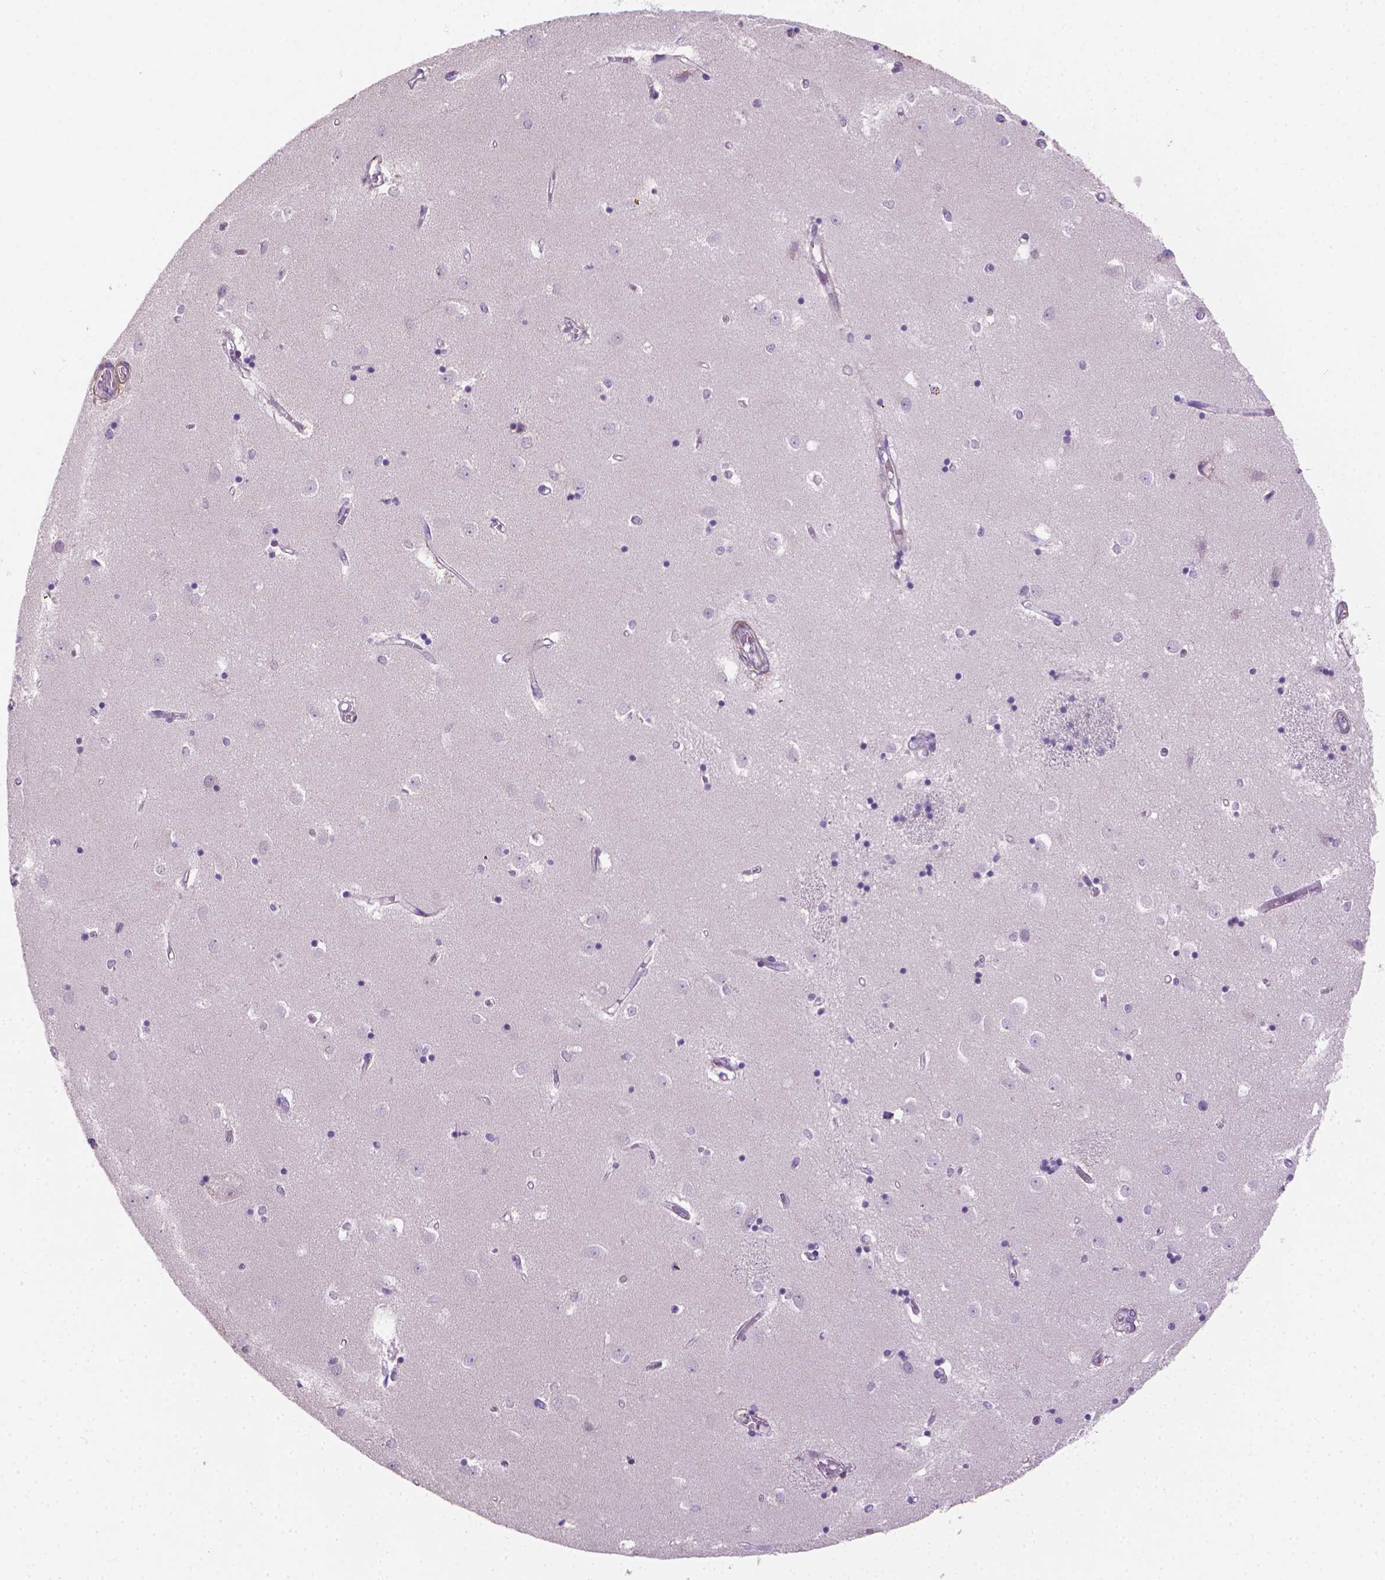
{"staining": {"intensity": "negative", "quantity": "none", "location": "none"}, "tissue": "caudate", "cell_type": "Glial cells", "image_type": "normal", "snomed": [{"axis": "morphology", "description": "Normal tissue, NOS"}, {"axis": "topography", "description": "Lateral ventricle wall"}], "caption": "DAB (3,3'-diaminobenzidine) immunohistochemical staining of normal human caudate shows no significant expression in glial cells.", "gene": "GSDMA", "patient": {"sex": "male", "age": 54}}